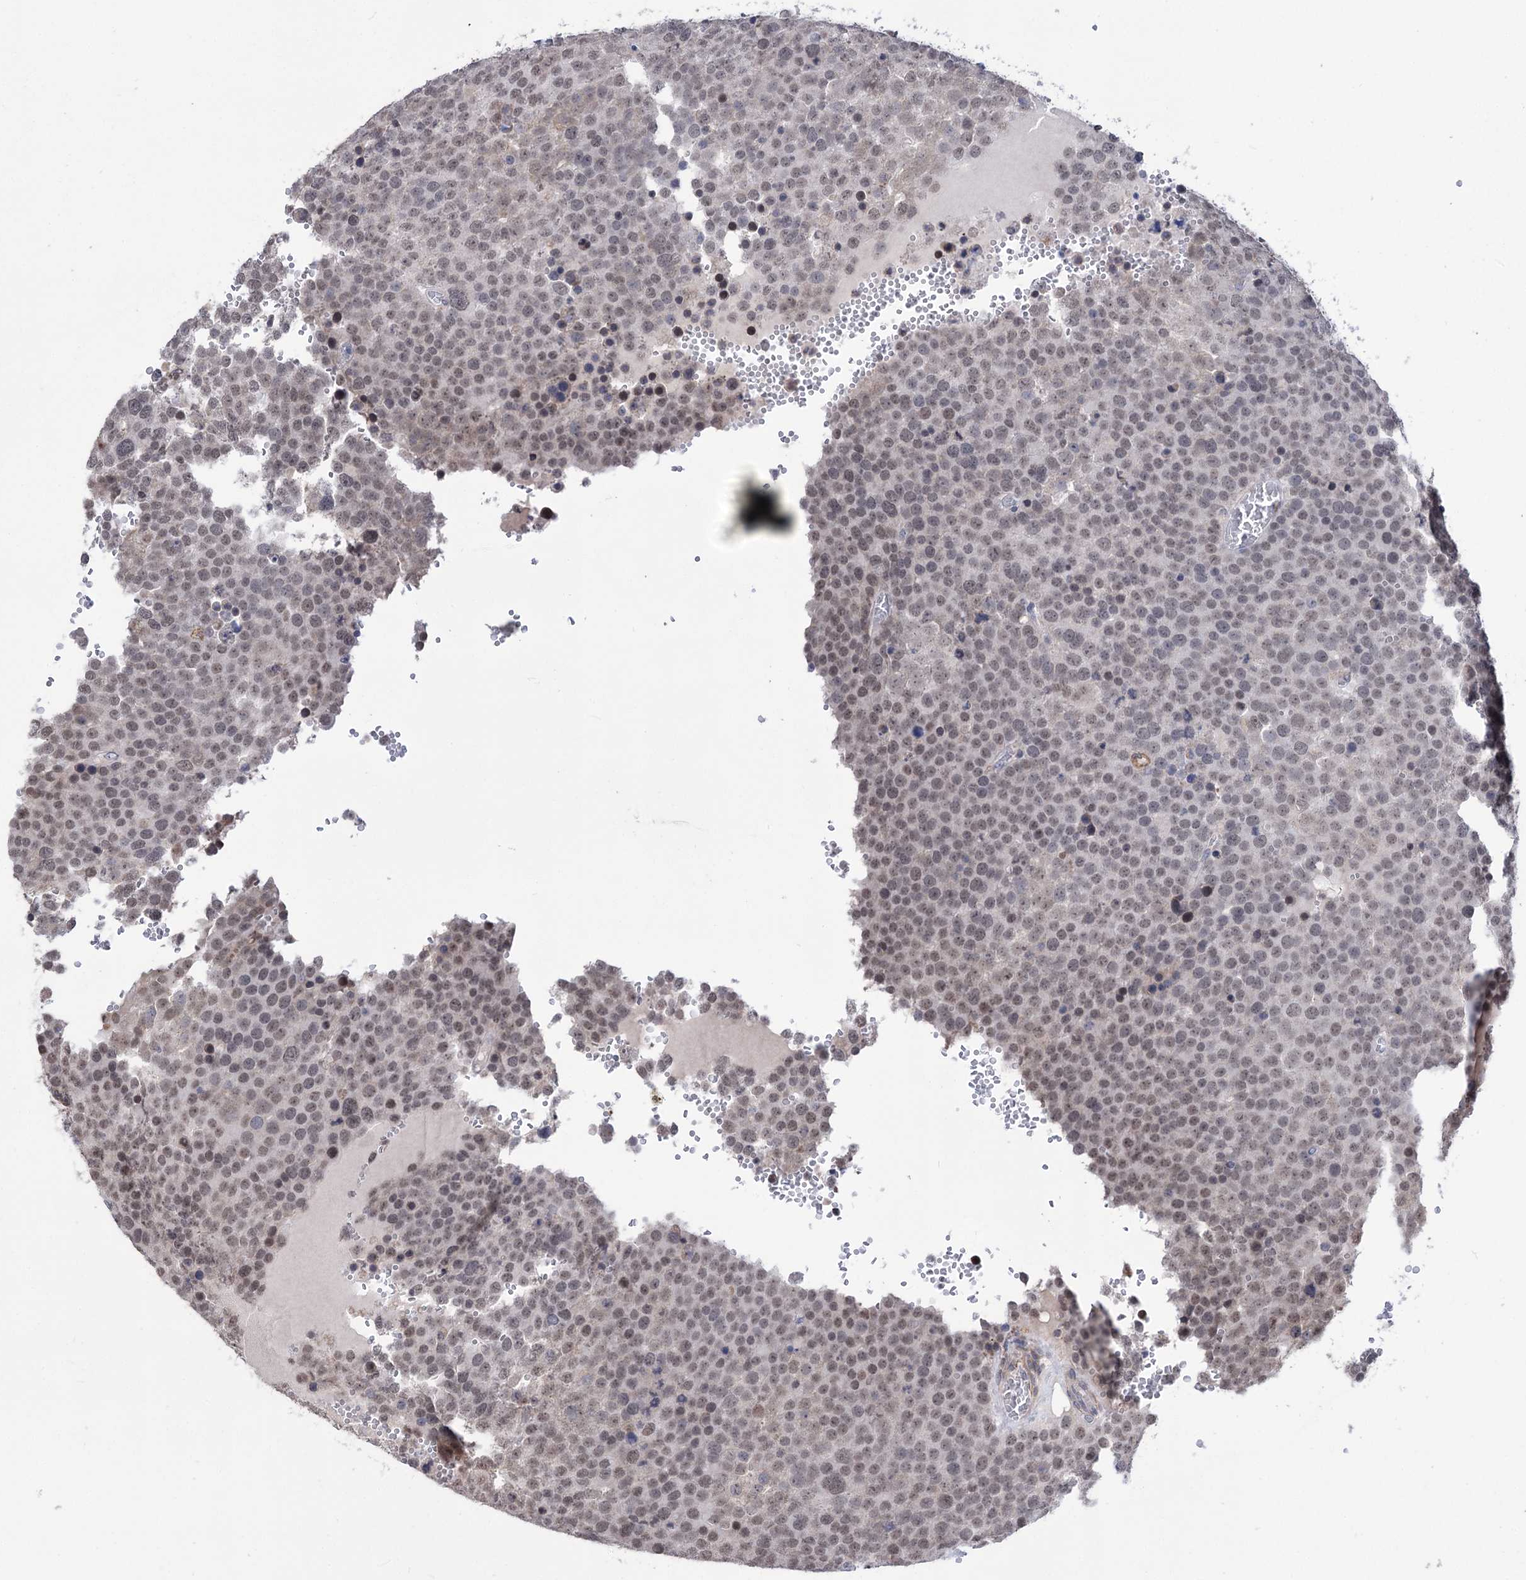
{"staining": {"intensity": "weak", "quantity": "<25%", "location": "cytoplasmic/membranous,nuclear"}, "tissue": "testis cancer", "cell_type": "Tumor cells", "image_type": "cancer", "snomed": [{"axis": "morphology", "description": "Seminoma, NOS"}, {"axis": "topography", "description": "Testis"}], "caption": "Tumor cells are negative for brown protein staining in testis seminoma.", "gene": "PPRC1", "patient": {"sex": "male", "age": 71}}